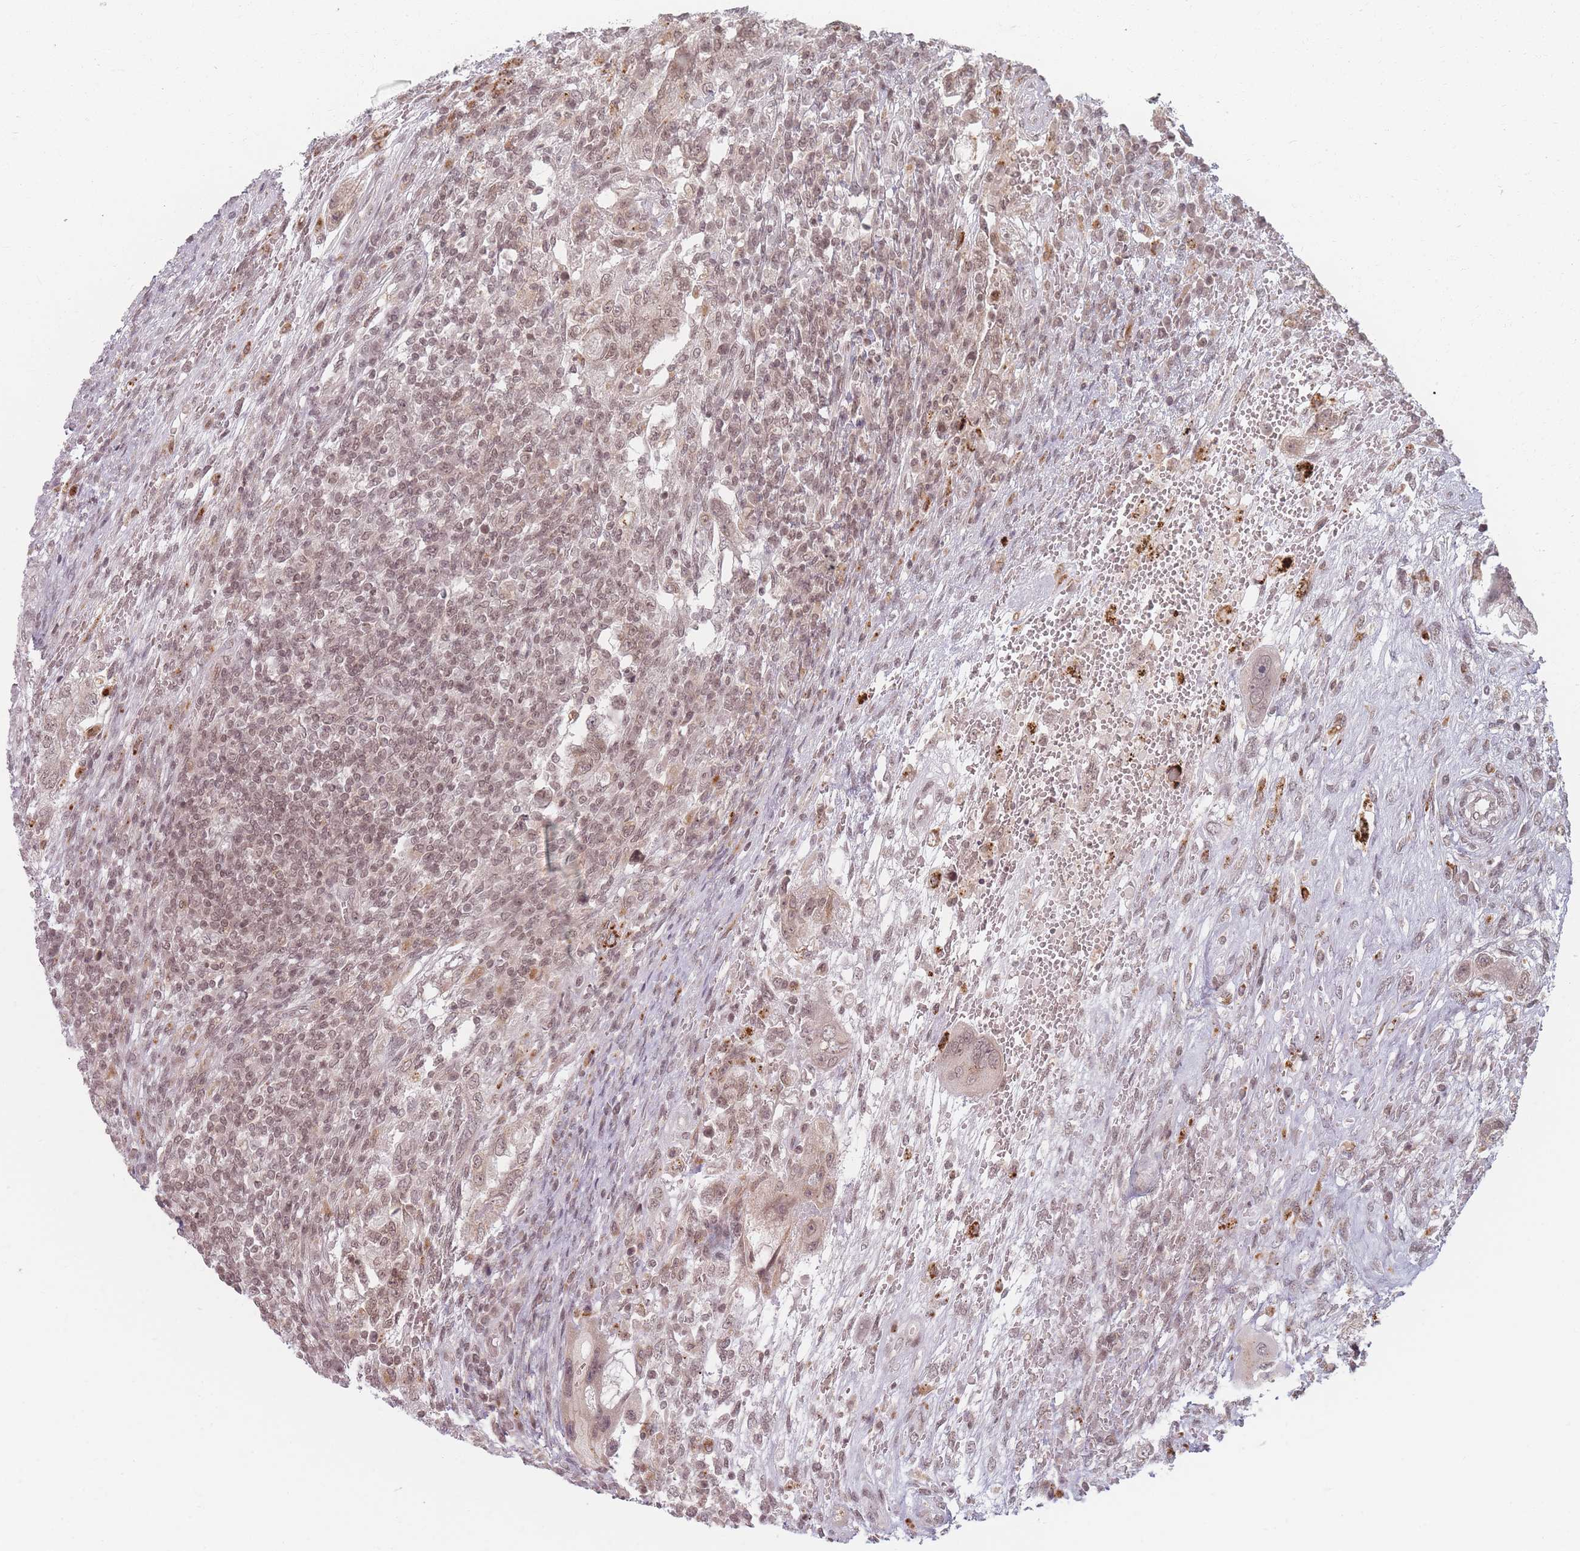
{"staining": {"intensity": "weak", "quantity": ">75%", "location": "nuclear"}, "tissue": "testis cancer", "cell_type": "Tumor cells", "image_type": "cancer", "snomed": [{"axis": "morphology", "description": "Carcinoma, Embryonal, NOS"}, {"axis": "topography", "description": "Testis"}], "caption": "This photomicrograph displays testis cancer (embryonal carcinoma) stained with immunohistochemistry to label a protein in brown. The nuclear of tumor cells show weak positivity for the protein. Nuclei are counter-stained blue.", "gene": "SPATA45", "patient": {"sex": "male", "age": 26}}